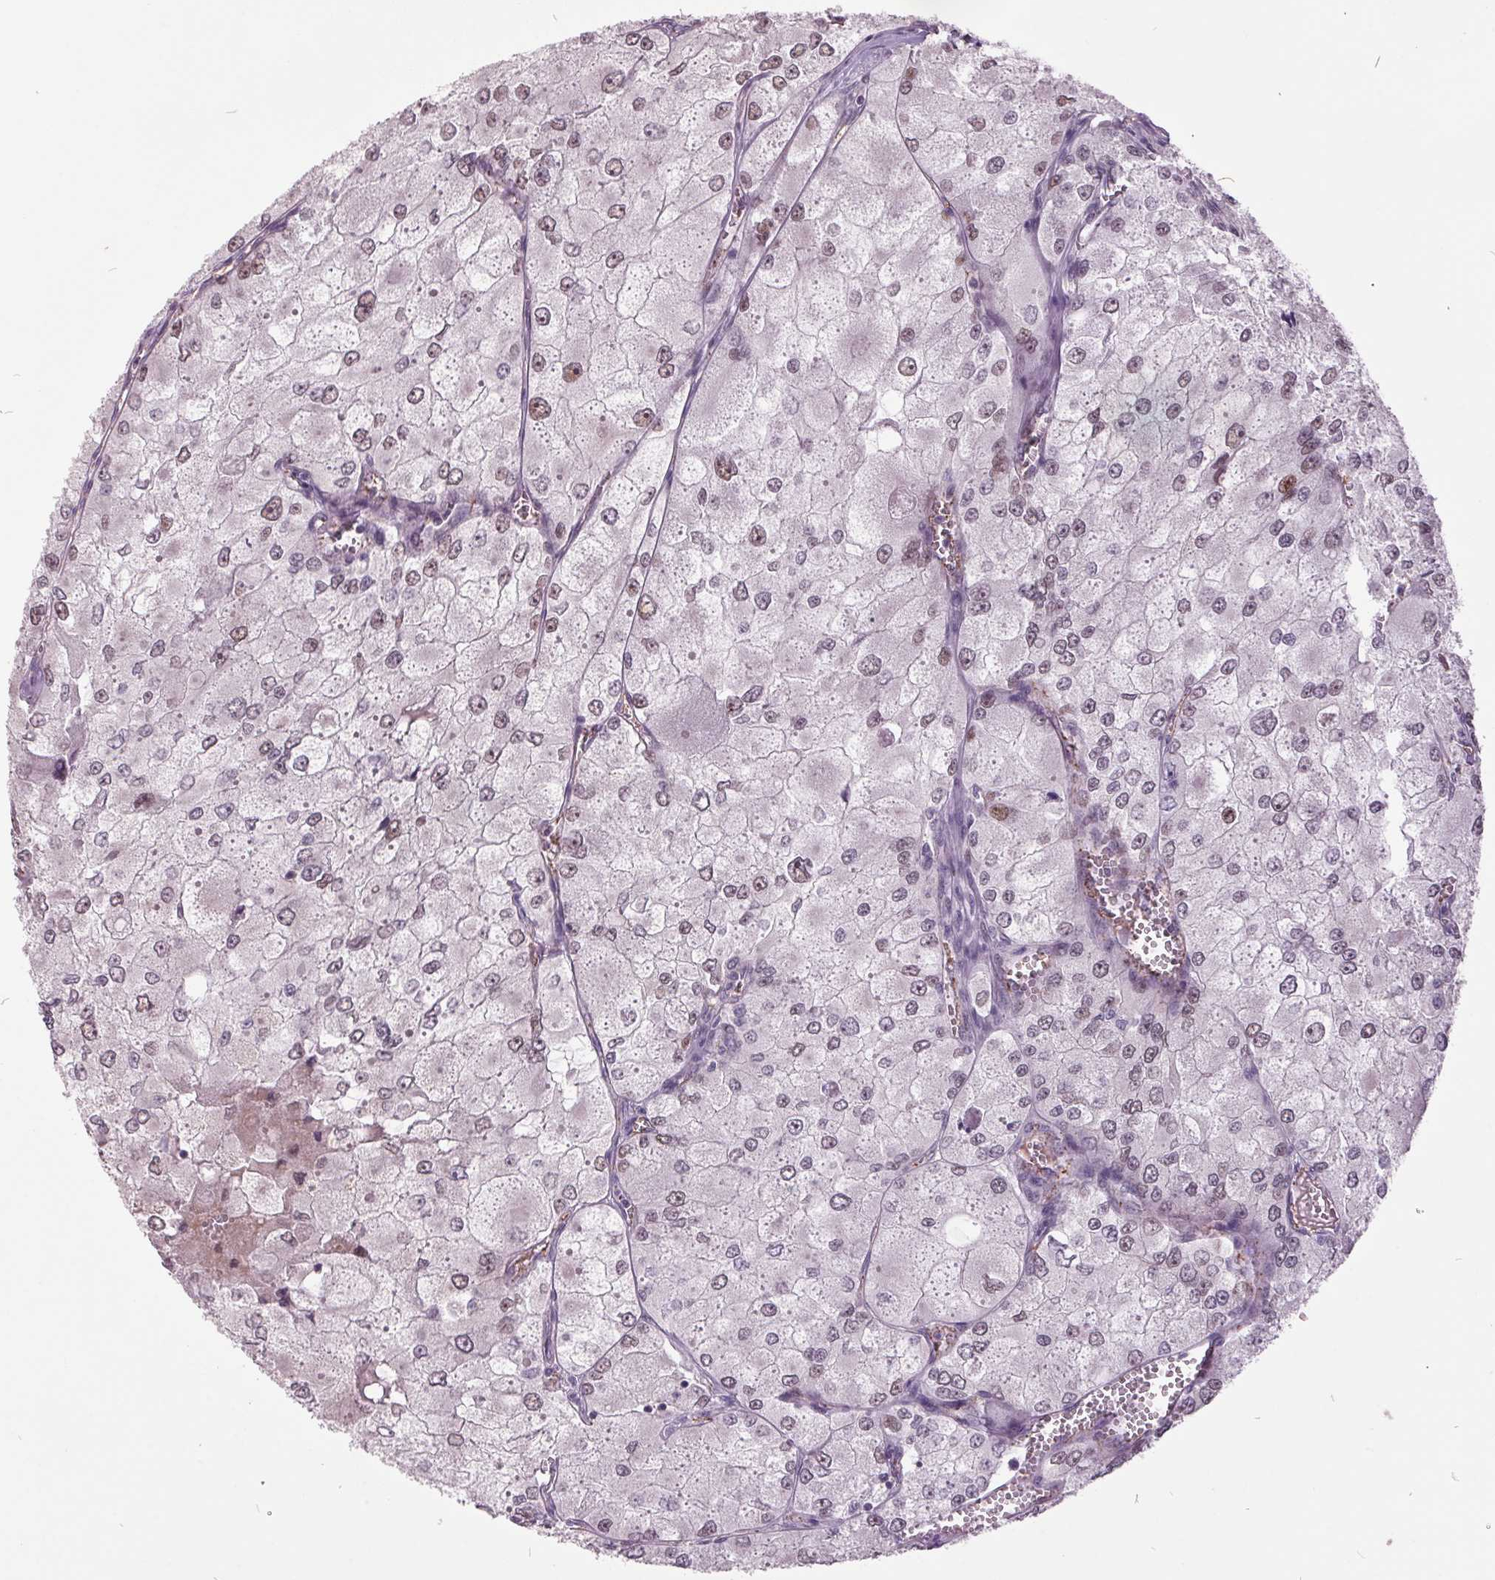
{"staining": {"intensity": "weak", "quantity": "25%-75%", "location": "nuclear"}, "tissue": "renal cancer", "cell_type": "Tumor cells", "image_type": "cancer", "snomed": [{"axis": "morphology", "description": "Adenocarcinoma, NOS"}, {"axis": "topography", "description": "Kidney"}], "caption": "Immunohistochemical staining of renal adenocarcinoma demonstrates low levels of weak nuclear expression in approximately 25%-75% of tumor cells.", "gene": "C2orf16", "patient": {"sex": "female", "age": 70}}